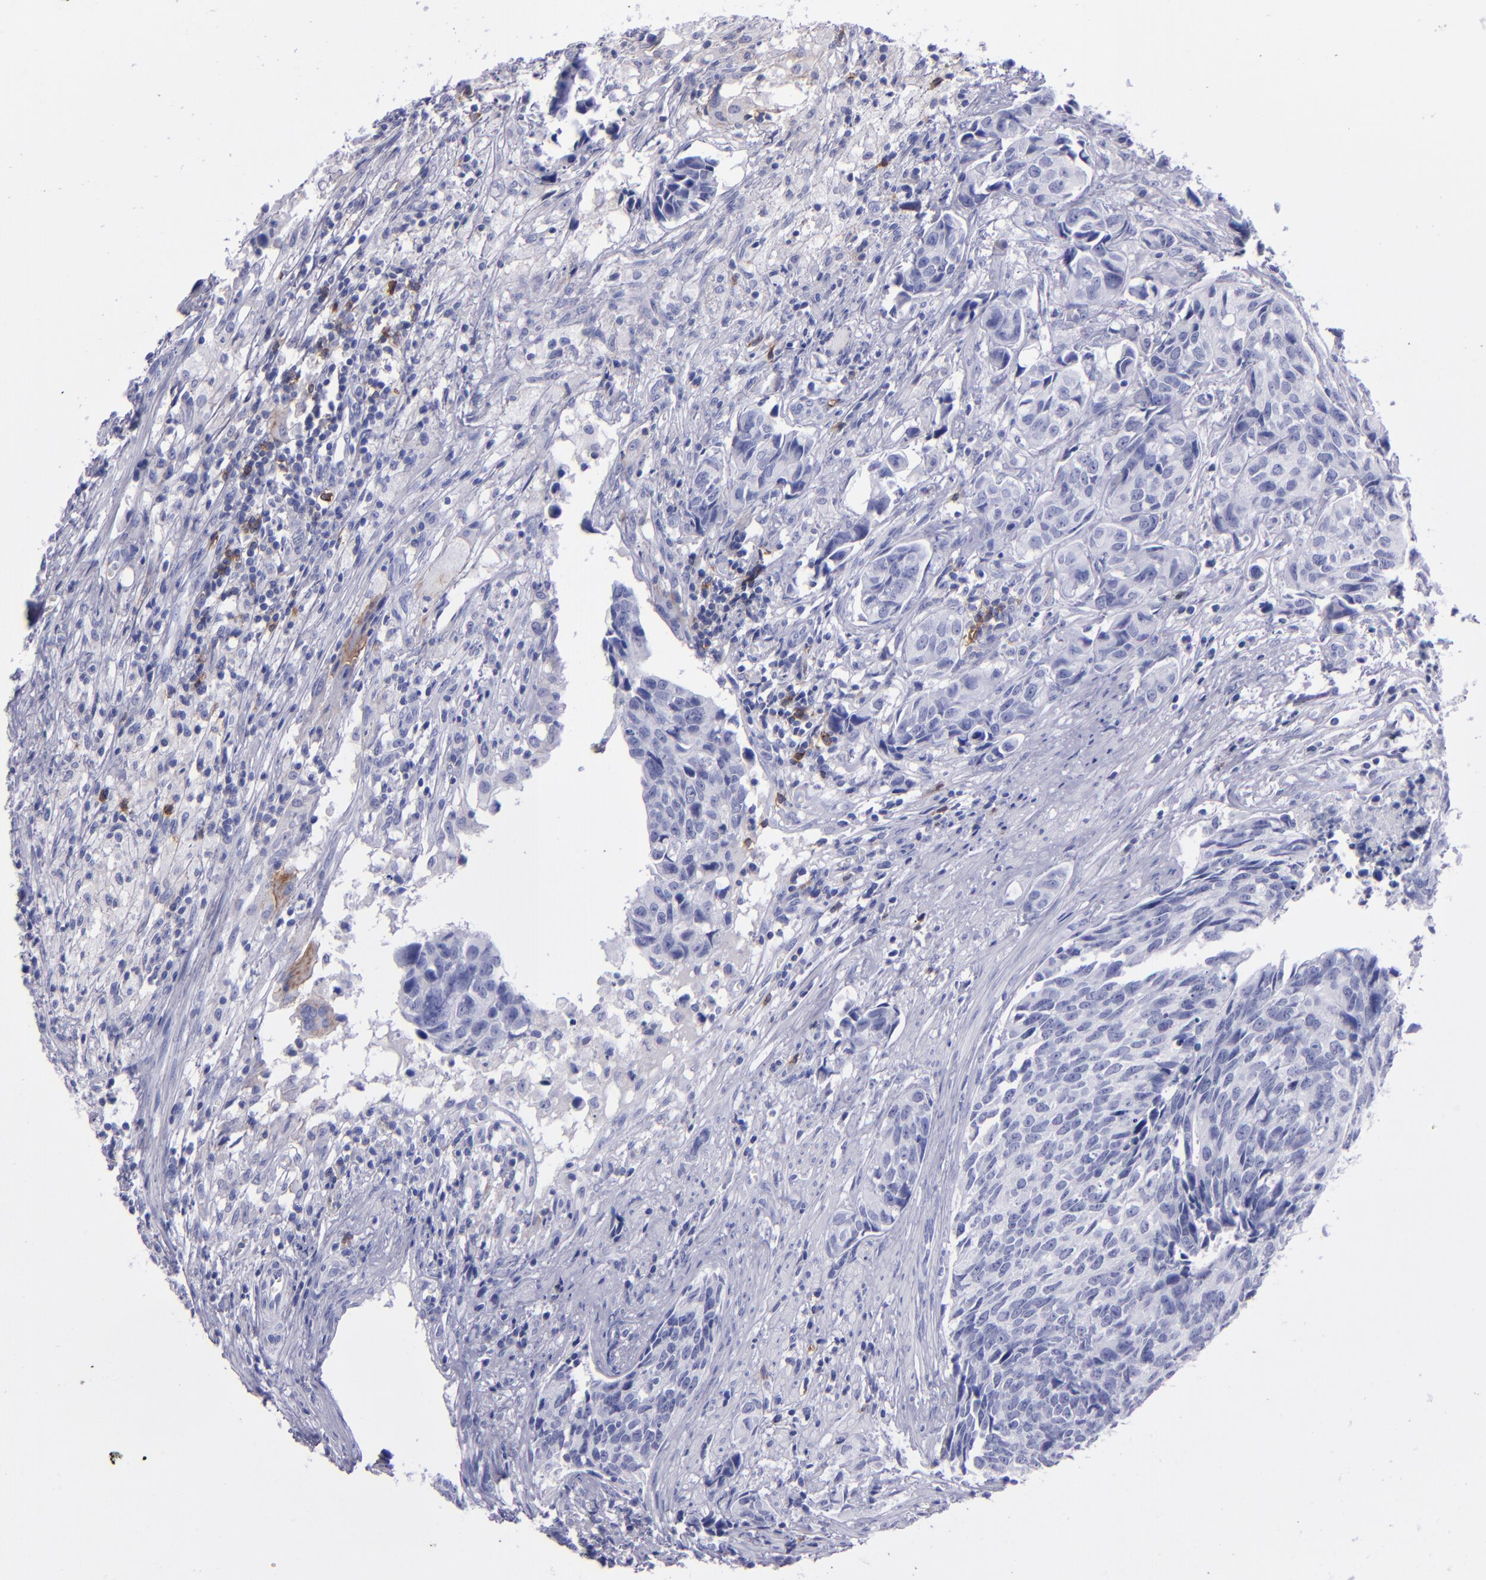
{"staining": {"intensity": "negative", "quantity": "none", "location": "none"}, "tissue": "urothelial cancer", "cell_type": "Tumor cells", "image_type": "cancer", "snomed": [{"axis": "morphology", "description": "Urothelial carcinoma, High grade"}, {"axis": "topography", "description": "Urinary bladder"}], "caption": "An immunohistochemistry micrograph of high-grade urothelial carcinoma is shown. There is no staining in tumor cells of high-grade urothelial carcinoma.", "gene": "CD37", "patient": {"sex": "male", "age": 81}}